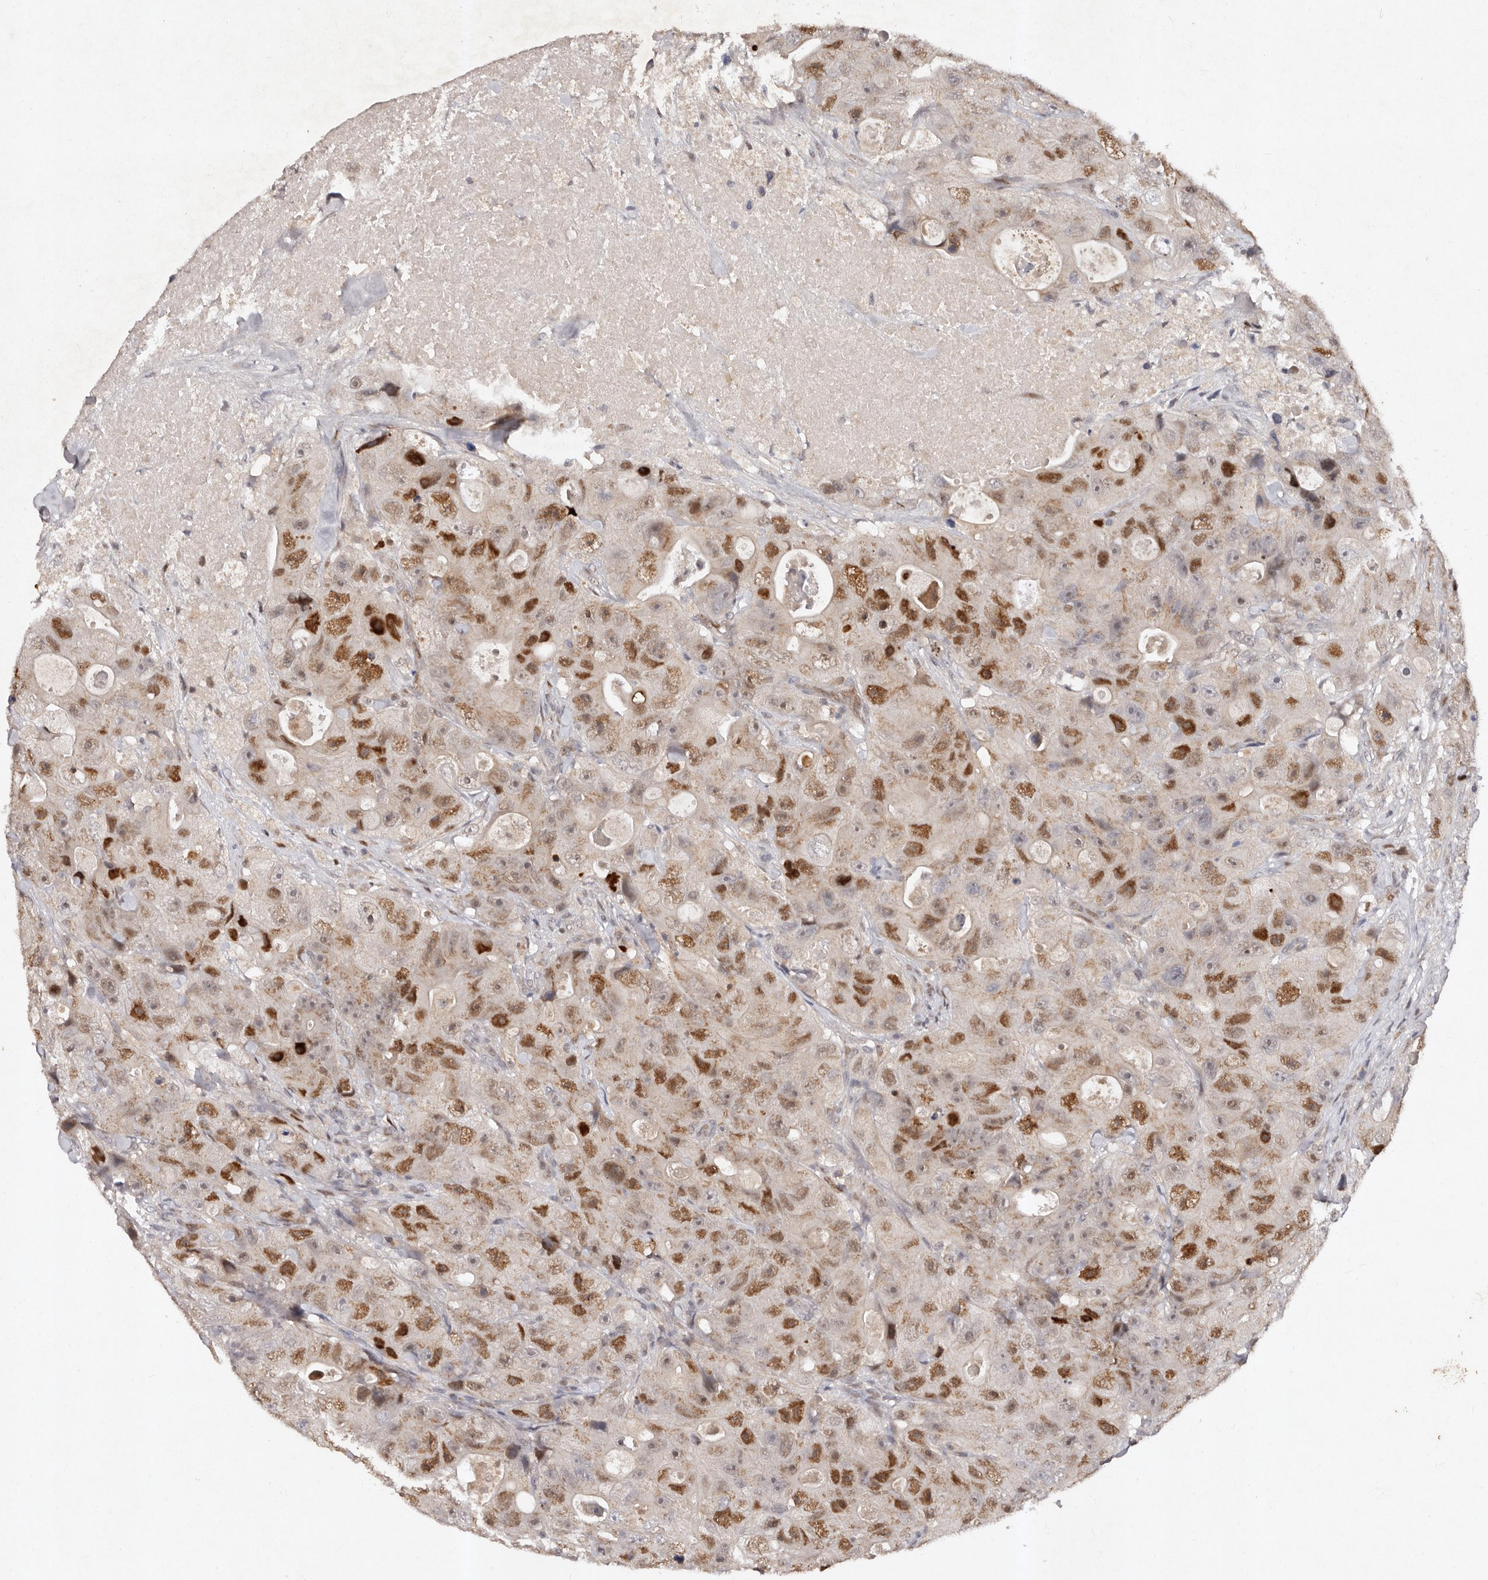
{"staining": {"intensity": "strong", "quantity": "25%-75%", "location": "nuclear"}, "tissue": "colorectal cancer", "cell_type": "Tumor cells", "image_type": "cancer", "snomed": [{"axis": "morphology", "description": "Adenocarcinoma, NOS"}, {"axis": "topography", "description": "Colon"}], "caption": "Strong nuclear expression for a protein is appreciated in approximately 25%-75% of tumor cells of colorectal cancer (adenocarcinoma) using immunohistochemistry (IHC).", "gene": "KLF7", "patient": {"sex": "female", "age": 46}}